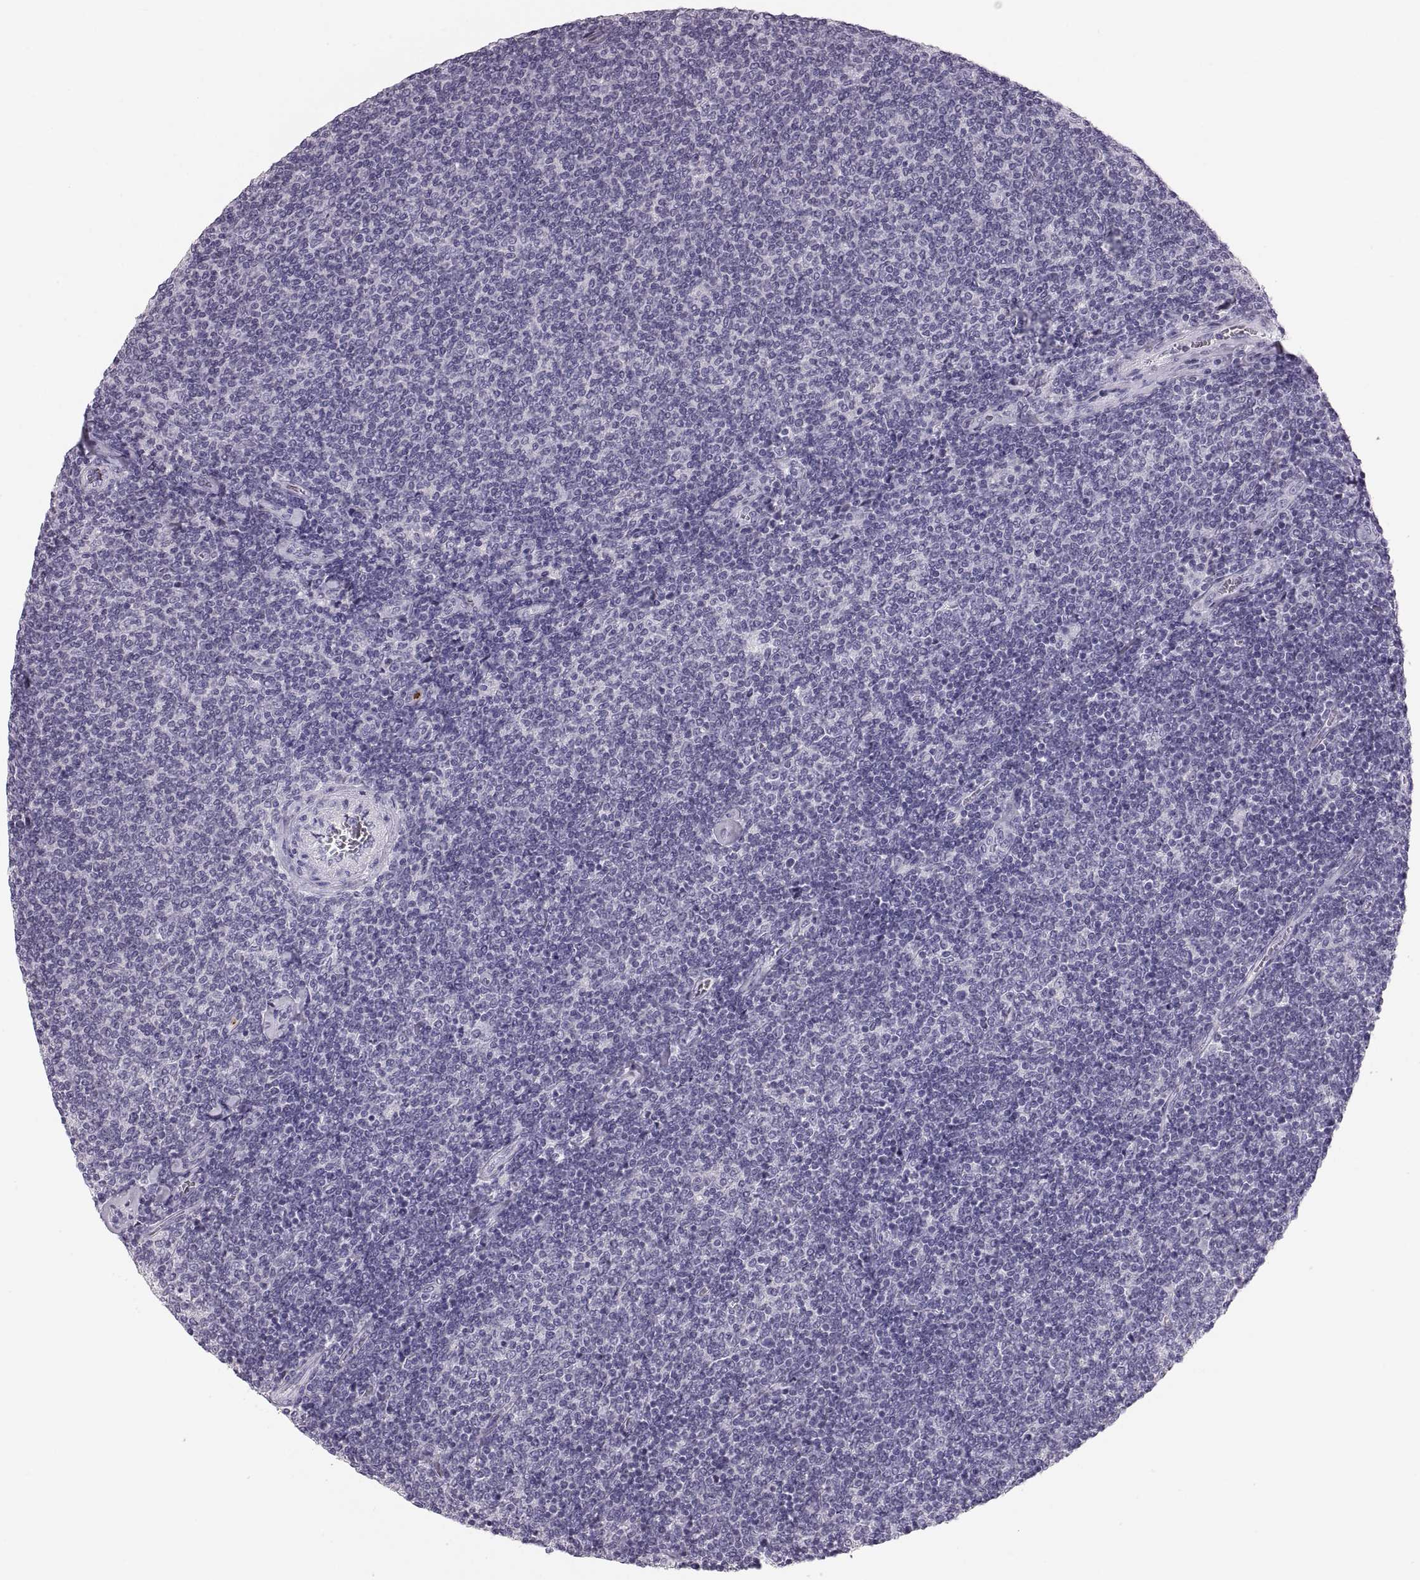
{"staining": {"intensity": "negative", "quantity": "none", "location": "none"}, "tissue": "lymphoma", "cell_type": "Tumor cells", "image_type": "cancer", "snomed": [{"axis": "morphology", "description": "Malignant lymphoma, non-Hodgkin's type, Low grade"}, {"axis": "topography", "description": "Lymph node"}], "caption": "Immunohistochemical staining of low-grade malignant lymphoma, non-Hodgkin's type reveals no significant expression in tumor cells. The staining is performed using DAB brown chromogen with nuclei counter-stained in using hematoxylin.", "gene": "MILR1", "patient": {"sex": "male", "age": 52}}